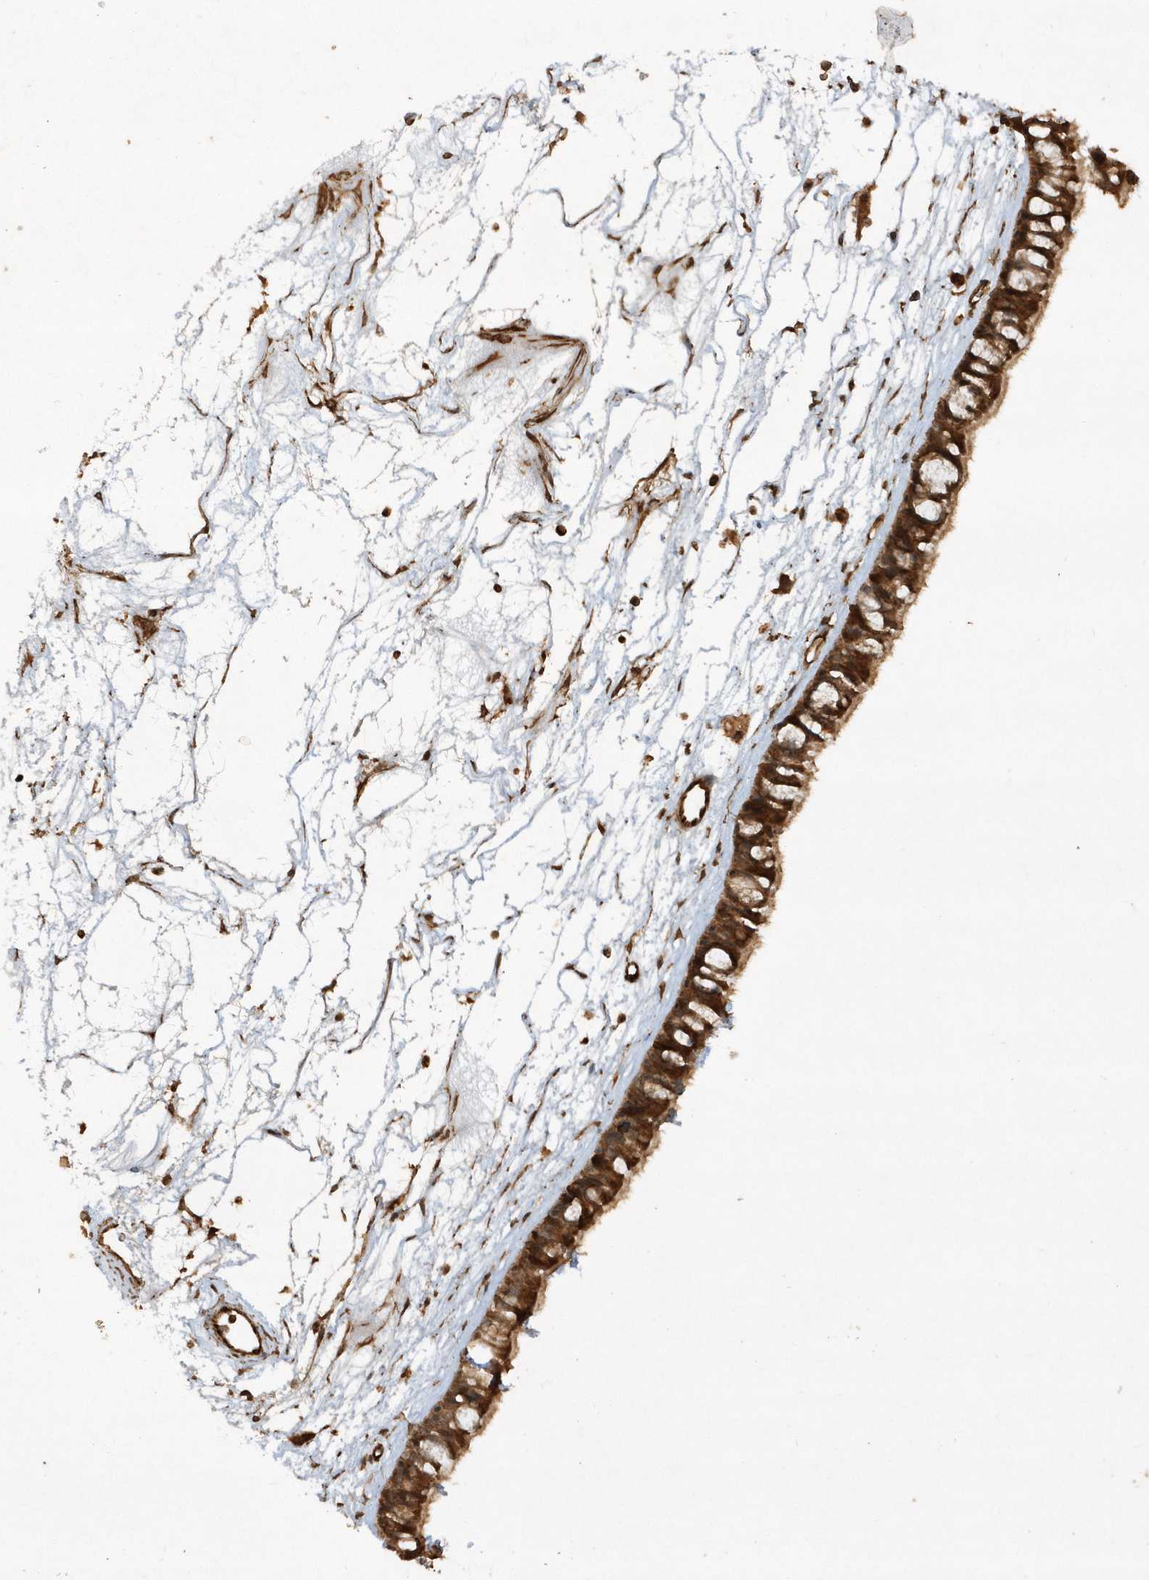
{"staining": {"intensity": "strong", "quantity": ">75%", "location": "cytoplasmic/membranous"}, "tissue": "nasopharynx", "cell_type": "Respiratory epithelial cells", "image_type": "normal", "snomed": [{"axis": "morphology", "description": "Normal tissue, NOS"}, {"axis": "topography", "description": "Nasopharynx"}], "caption": "An immunohistochemistry micrograph of benign tissue is shown. Protein staining in brown labels strong cytoplasmic/membranous positivity in nasopharynx within respiratory epithelial cells. (Stains: DAB (3,3'-diaminobenzidine) in brown, nuclei in blue, Microscopy: brightfield microscopy at high magnification).", "gene": "AVPI1", "patient": {"sex": "male", "age": 64}}